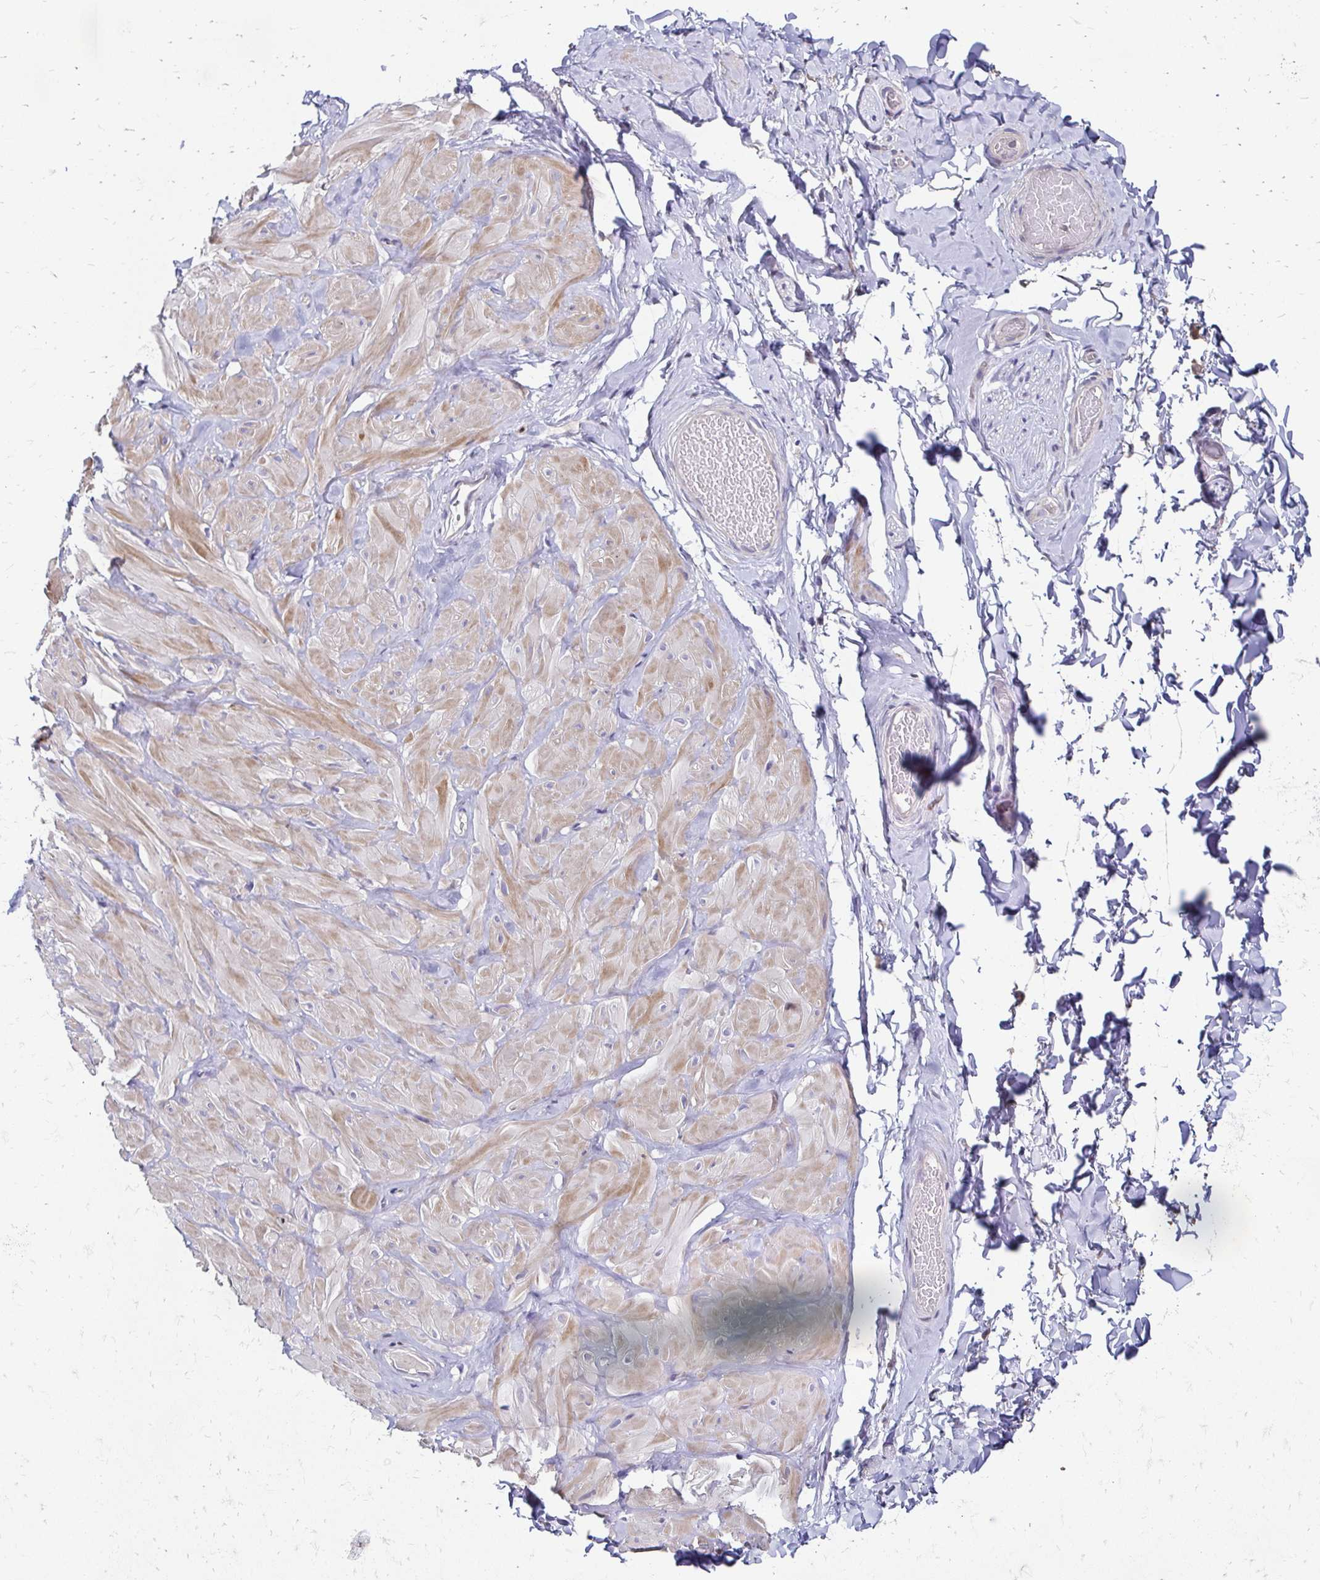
{"staining": {"intensity": "negative", "quantity": "none", "location": "none"}, "tissue": "adipose tissue", "cell_type": "Adipocytes", "image_type": "normal", "snomed": [{"axis": "morphology", "description": "Normal tissue, NOS"}, {"axis": "topography", "description": "Soft tissue"}, {"axis": "topography", "description": "Adipose tissue"}, {"axis": "topography", "description": "Vascular tissue"}, {"axis": "topography", "description": "Peripheral nerve tissue"}], "caption": "This is an immunohistochemistry photomicrograph of benign adipose tissue. There is no positivity in adipocytes.", "gene": "DTNB", "patient": {"sex": "male", "age": 29}}